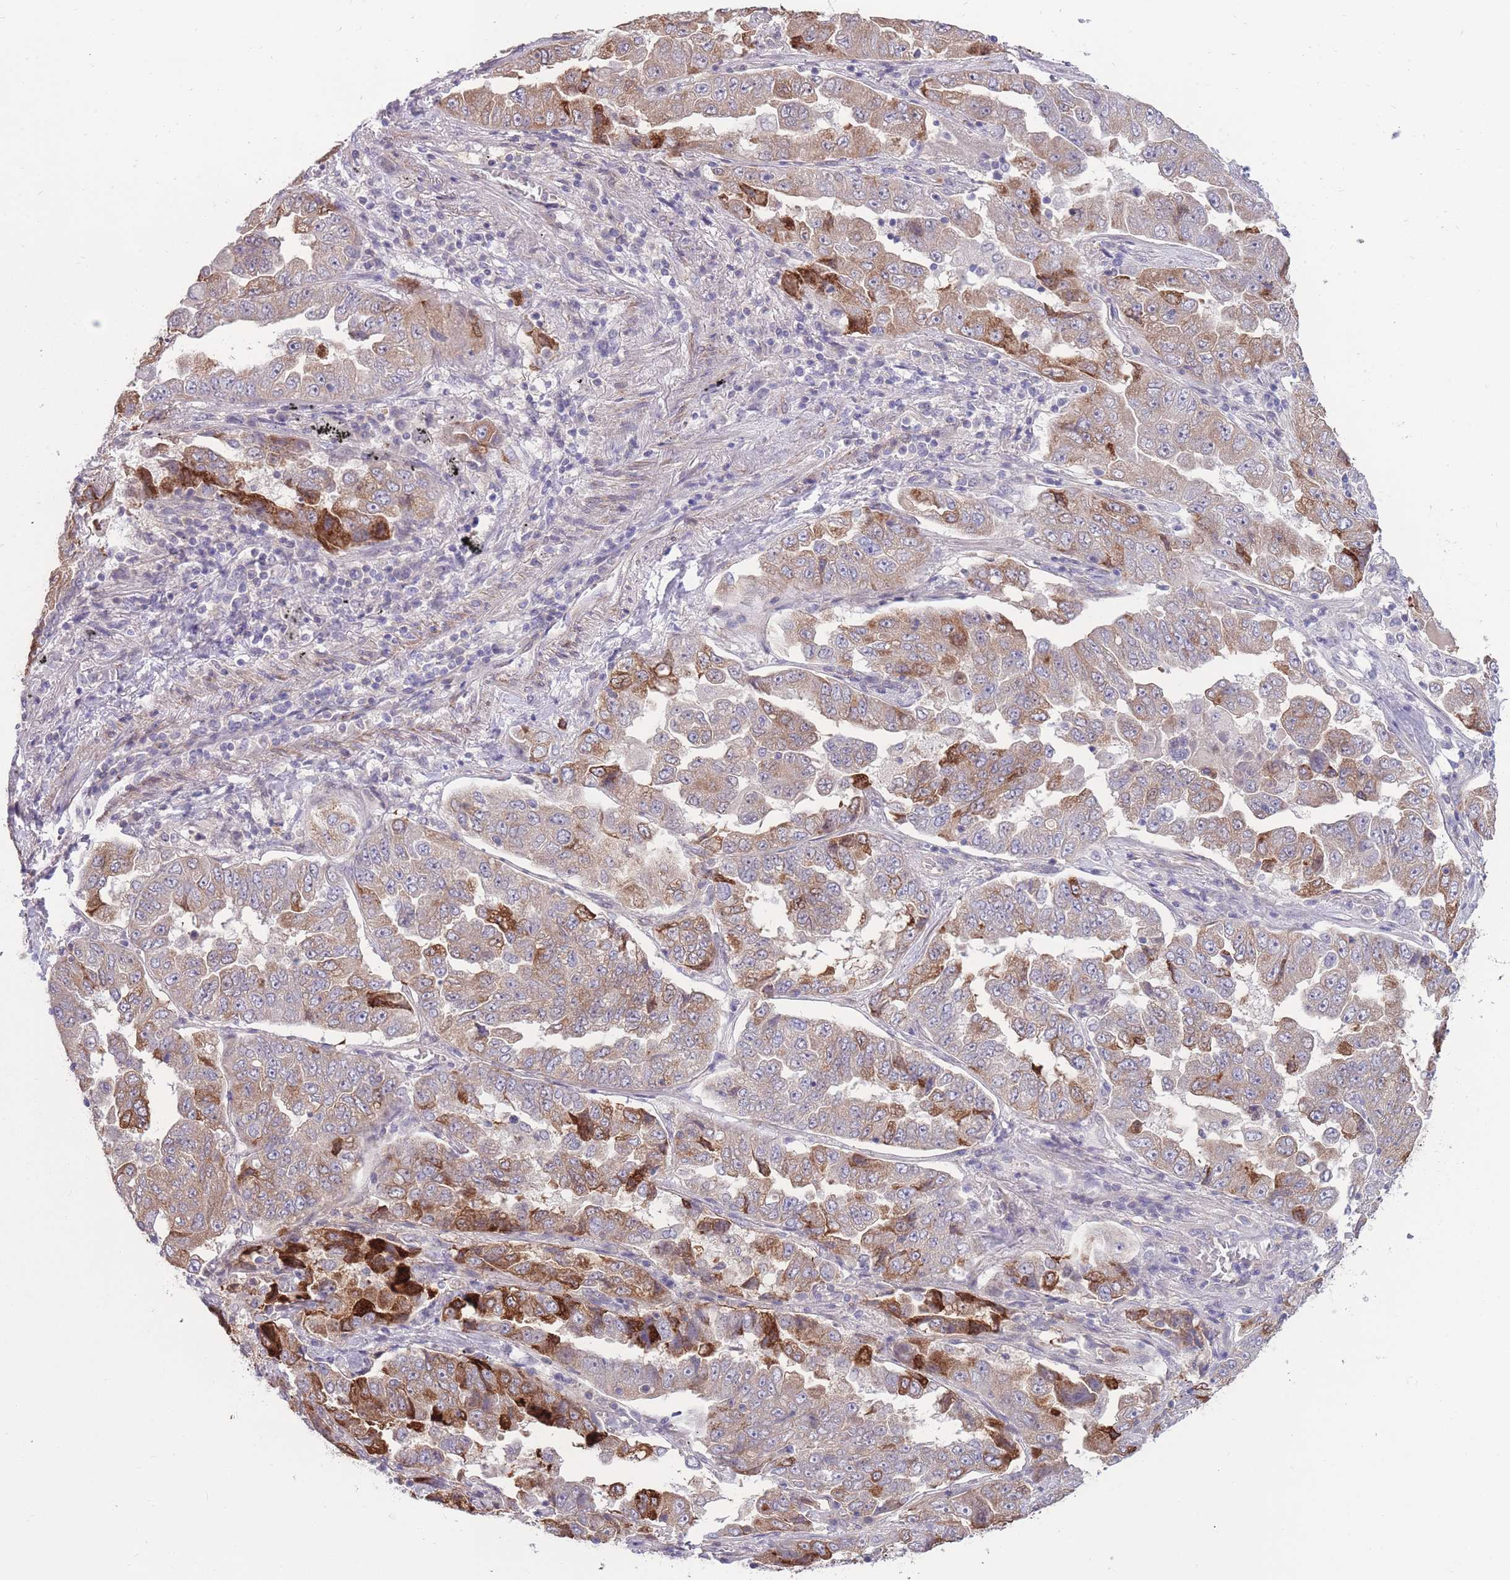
{"staining": {"intensity": "strong", "quantity": "25%-75%", "location": "cytoplasmic/membranous"}, "tissue": "lung cancer", "cell_type": "Tumor cells", "image_type": "cancer", "snomed": [{"axis": "morphology", "description": "Adenocarcinoma, NOS"}, {"axis": "topography", "description": "Lung"}], "caption": "Immunohistochemical staining of human lung cancer exhibits strong cytoplasmic/membranous protein expression in about 25%-75% of tumor cells.", "gene": "RGS11", "patient": {"sex": "female", "age": 51}}